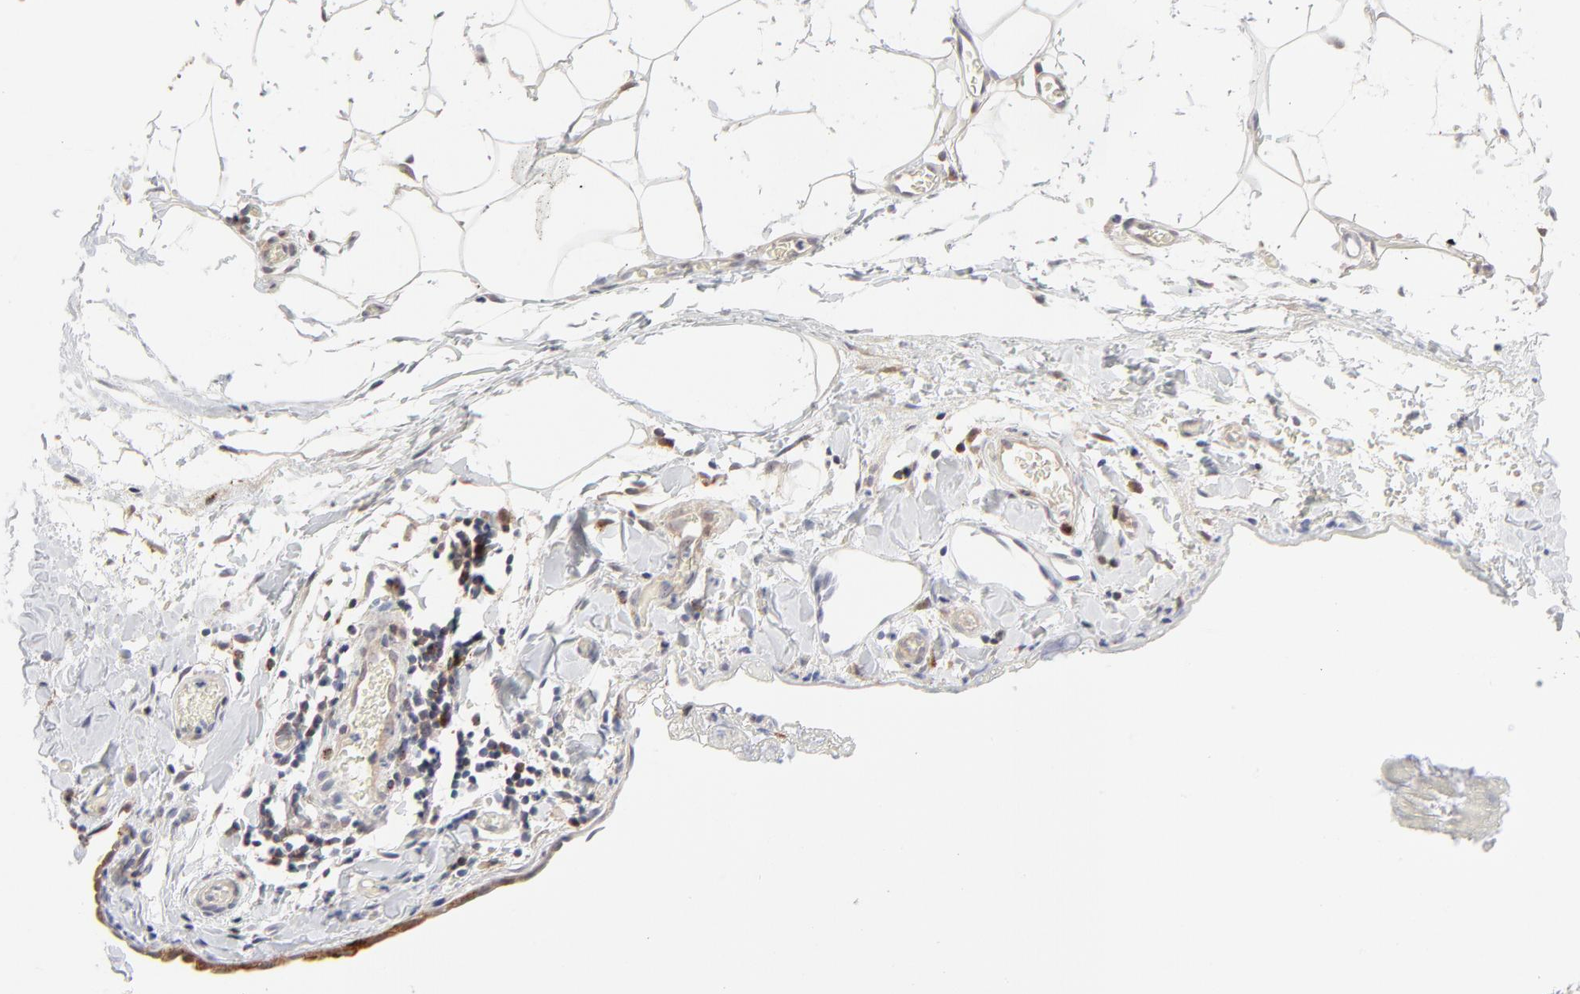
{"staining": {"intensity": "moderate", "quantity": ">75%", "location": "cytoplasmic/membranous"}, "tissue": "stomach cancer", "cell_type": "Tumor cells", "image_type": "cancer", "snomed": [{"axis": "morphology", "description": "Adenocarcinoma, NOS"}, {"axis": "topography", "description": "Stomach, upper"}], "caption": "The micrograph exhibits a brown stain indicating the presence of a protein in the cytoplasmic/membranous of tumor cells in stomach adenocarcinoma. (brown staining indicates protein expression, while blue staining denotes nuclei).", "gene": "CDK6", "patient": {"sex": "male", "age": 47}}